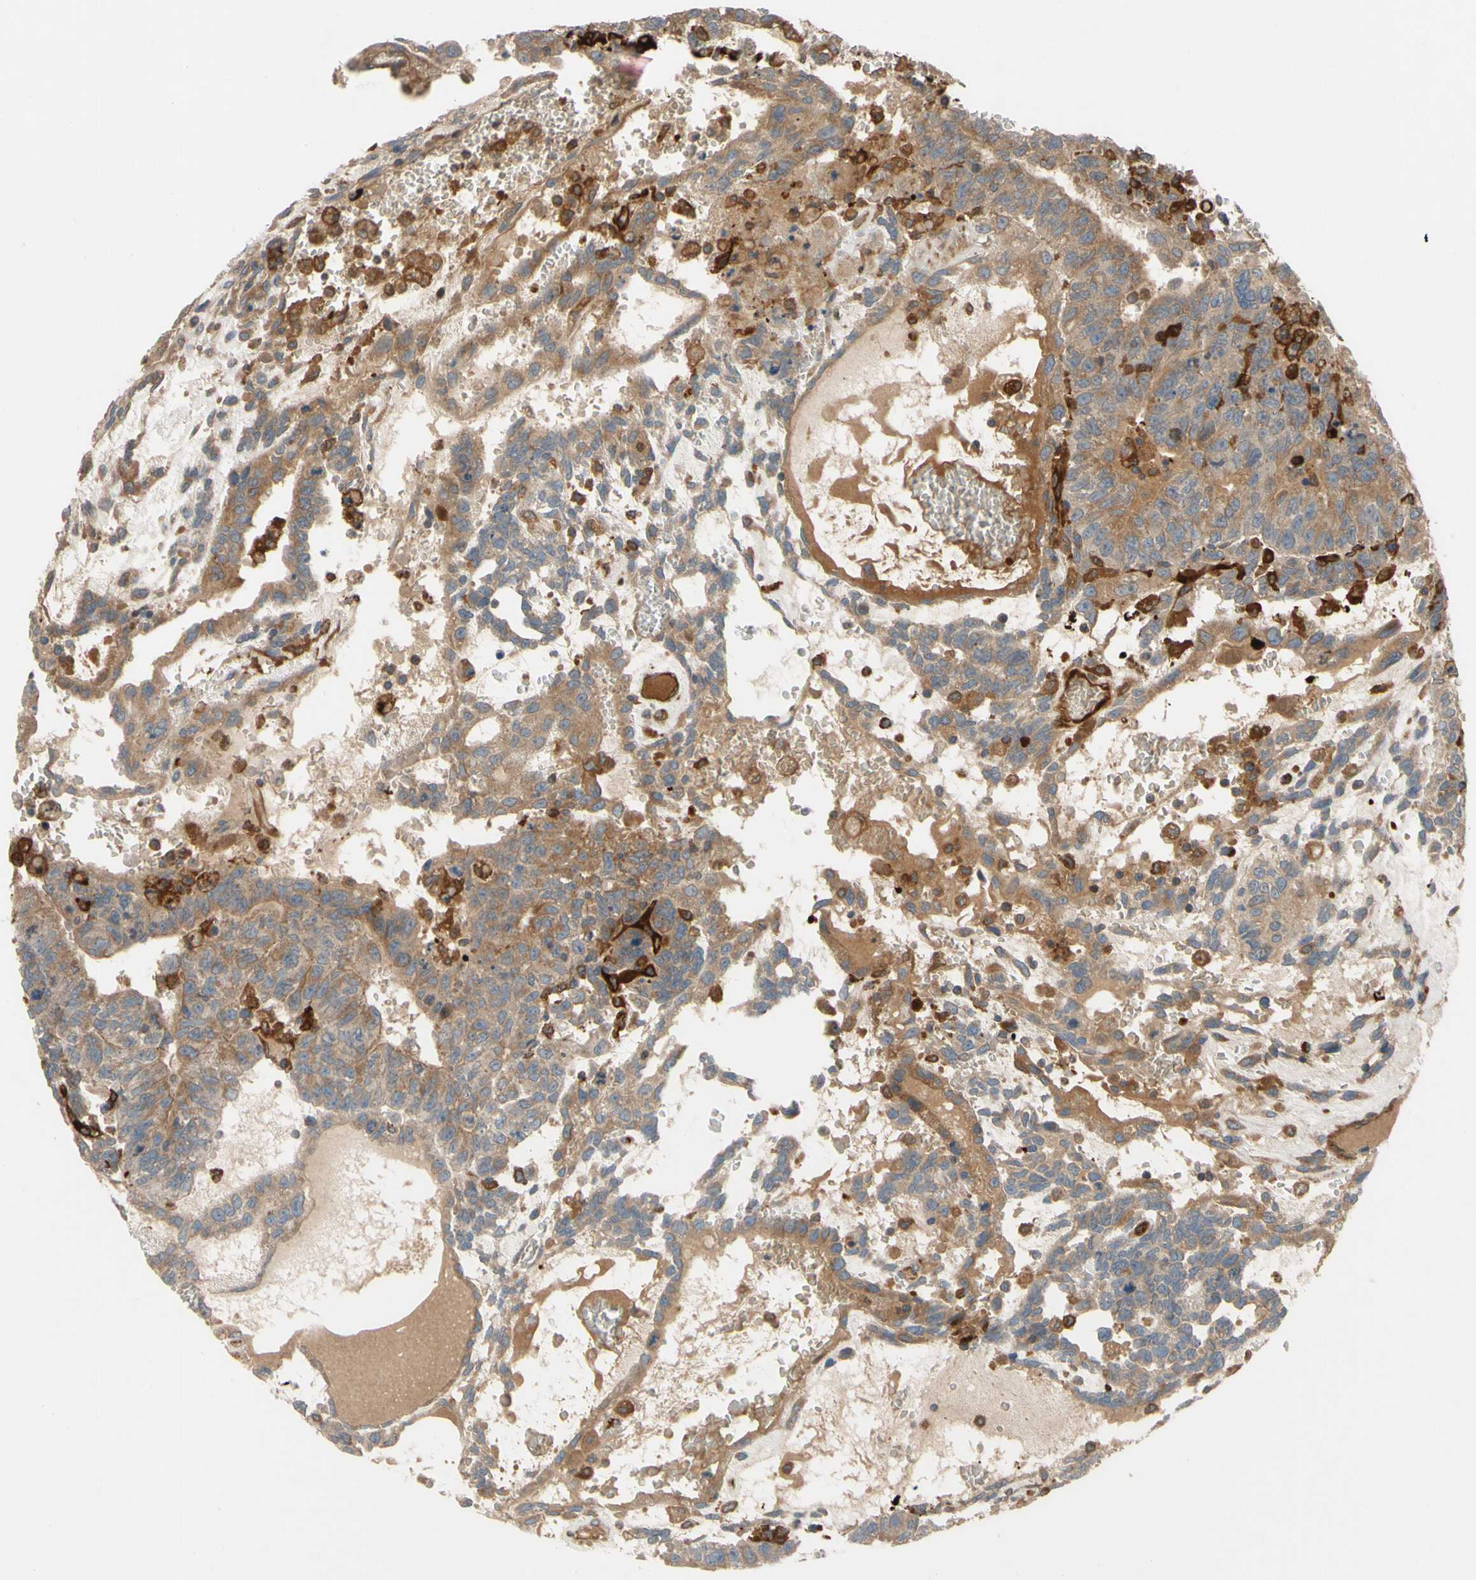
{"staining": {"intensity": "moderate", "quantity": ">75%", "location": "cytoplasmic/membranous"}, "tissue": "testis cancer", "cell_type": "Tumor cells", "image_type": "cancer", "snomed": [{"axis": "morphology", "description": "Seminoma, NOS"}, {"axis": "morphology", "description": "Carcinoma, Embryonal, NOS"}, {"axis": "topography", "description": "Testis"}], "caption": "A medium amount of moderate cytoplasmic/membranous expression is identified in about >75% of tumor cells in seminoma (testis) tissue.", "gene": "SPTLC1", "patient": {"sex": "male", "age": 52}}